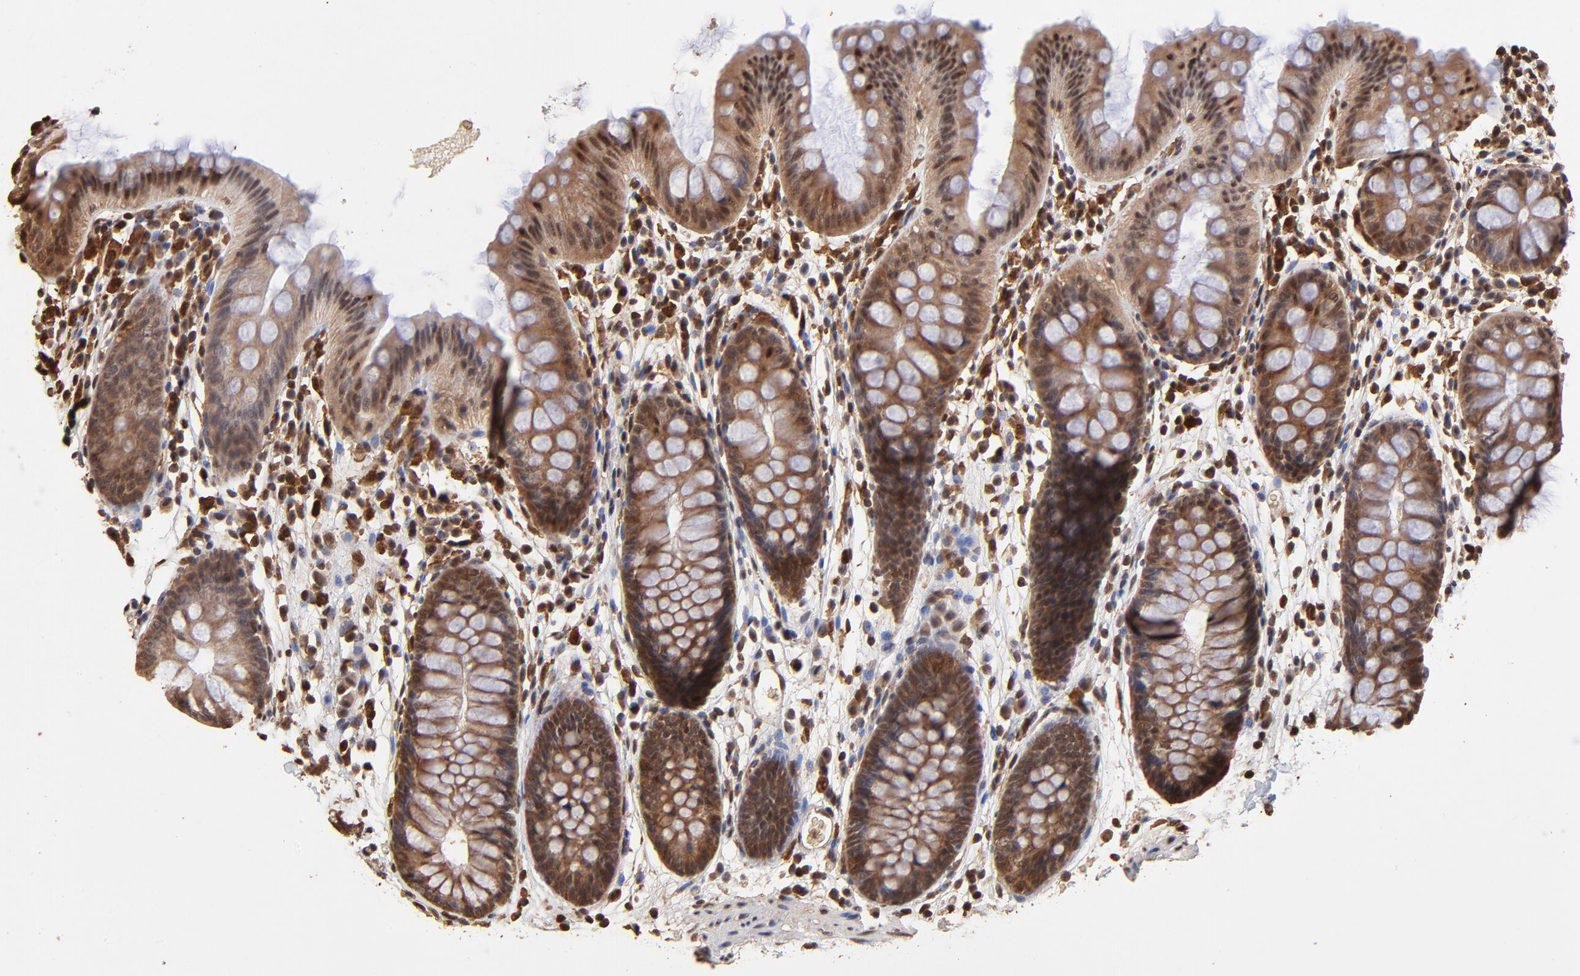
{"staining": {"intensity": "moderate", "quantity": ">75%", "location": "cytoplasmic/membranous,nuclear"}, "tissue": "colon", "cell_type": "Endothelial cells", "image_type": "normal", "snomed": [{"axis": "morphology", "description": "Normal tissue, NOS"}, {"axis": "topography", "description": "Smooth muscle"}, {"axis": "topography", "description": "Colon"}], "caption": "Unremarkable colon shows moderate cytoplasmic/membranous,nuclear positivity in about >75% of endothelial cells, visualized by immunohistochemistry. (Brightfield microscopy of DAB IHC at high magnification).", "gene": "CASP1", "patient": {"sex": "male", "age": 67}}